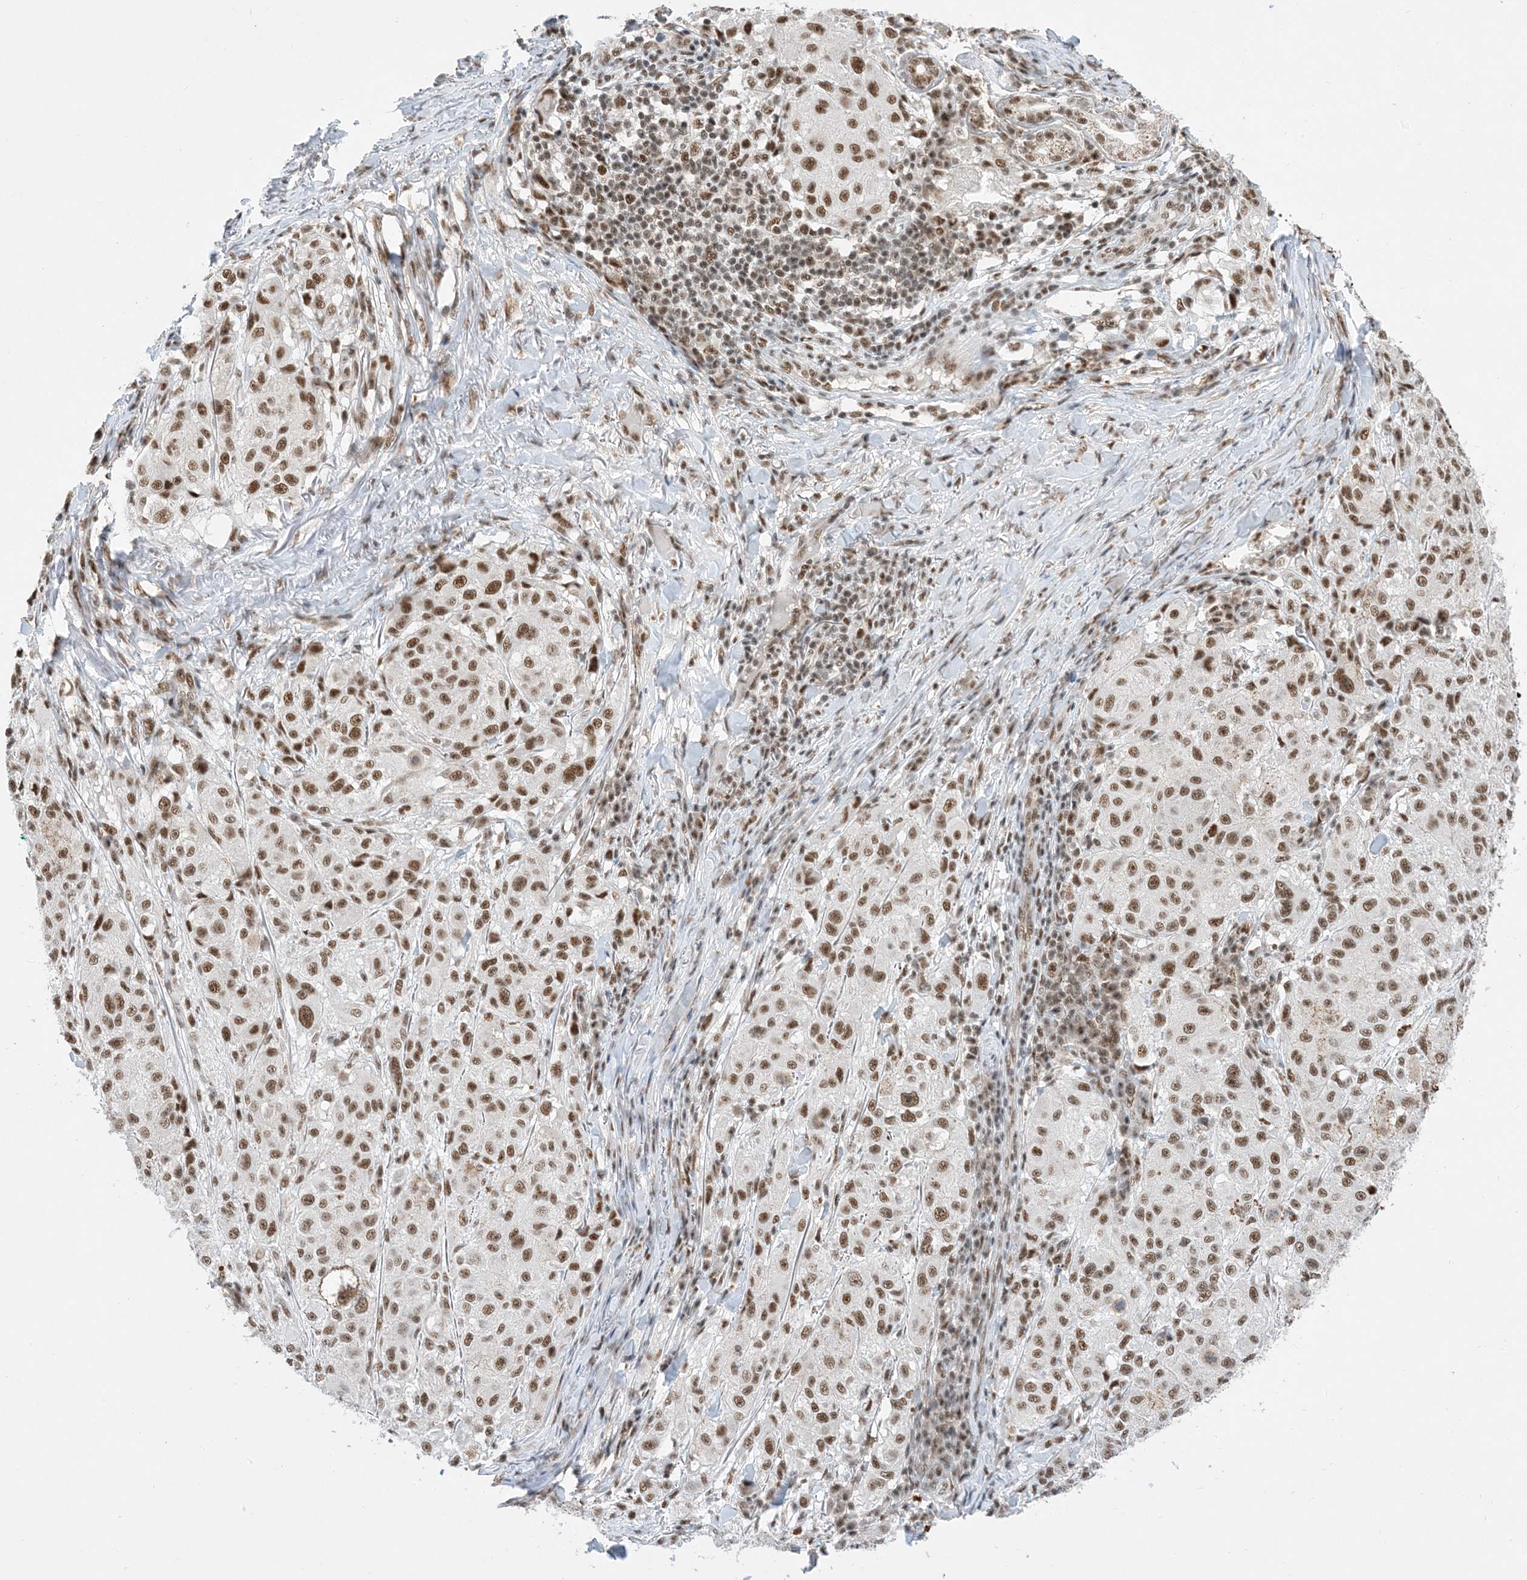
{"staining": {"intensity": "moderate", "quantity": ">75%", "location": "nuclear"}, "tissue": "melanoma", "cell_type": "Tumor cells", "image_type": "cancer", "snomed": [{"axis": "morphology", "description": "Necrosis, NOS"}, {"axis": "morphology", "description": "Malignant melanoma, NOS"}, {"axis": "topography", "description": "Skin"}], "caption": "Tumor cells display moderate nuclear staining in about >75% of cells in malignant melanoma.", "gene": "SF3A3", "patient": {"sex": "female", "age": 87}}